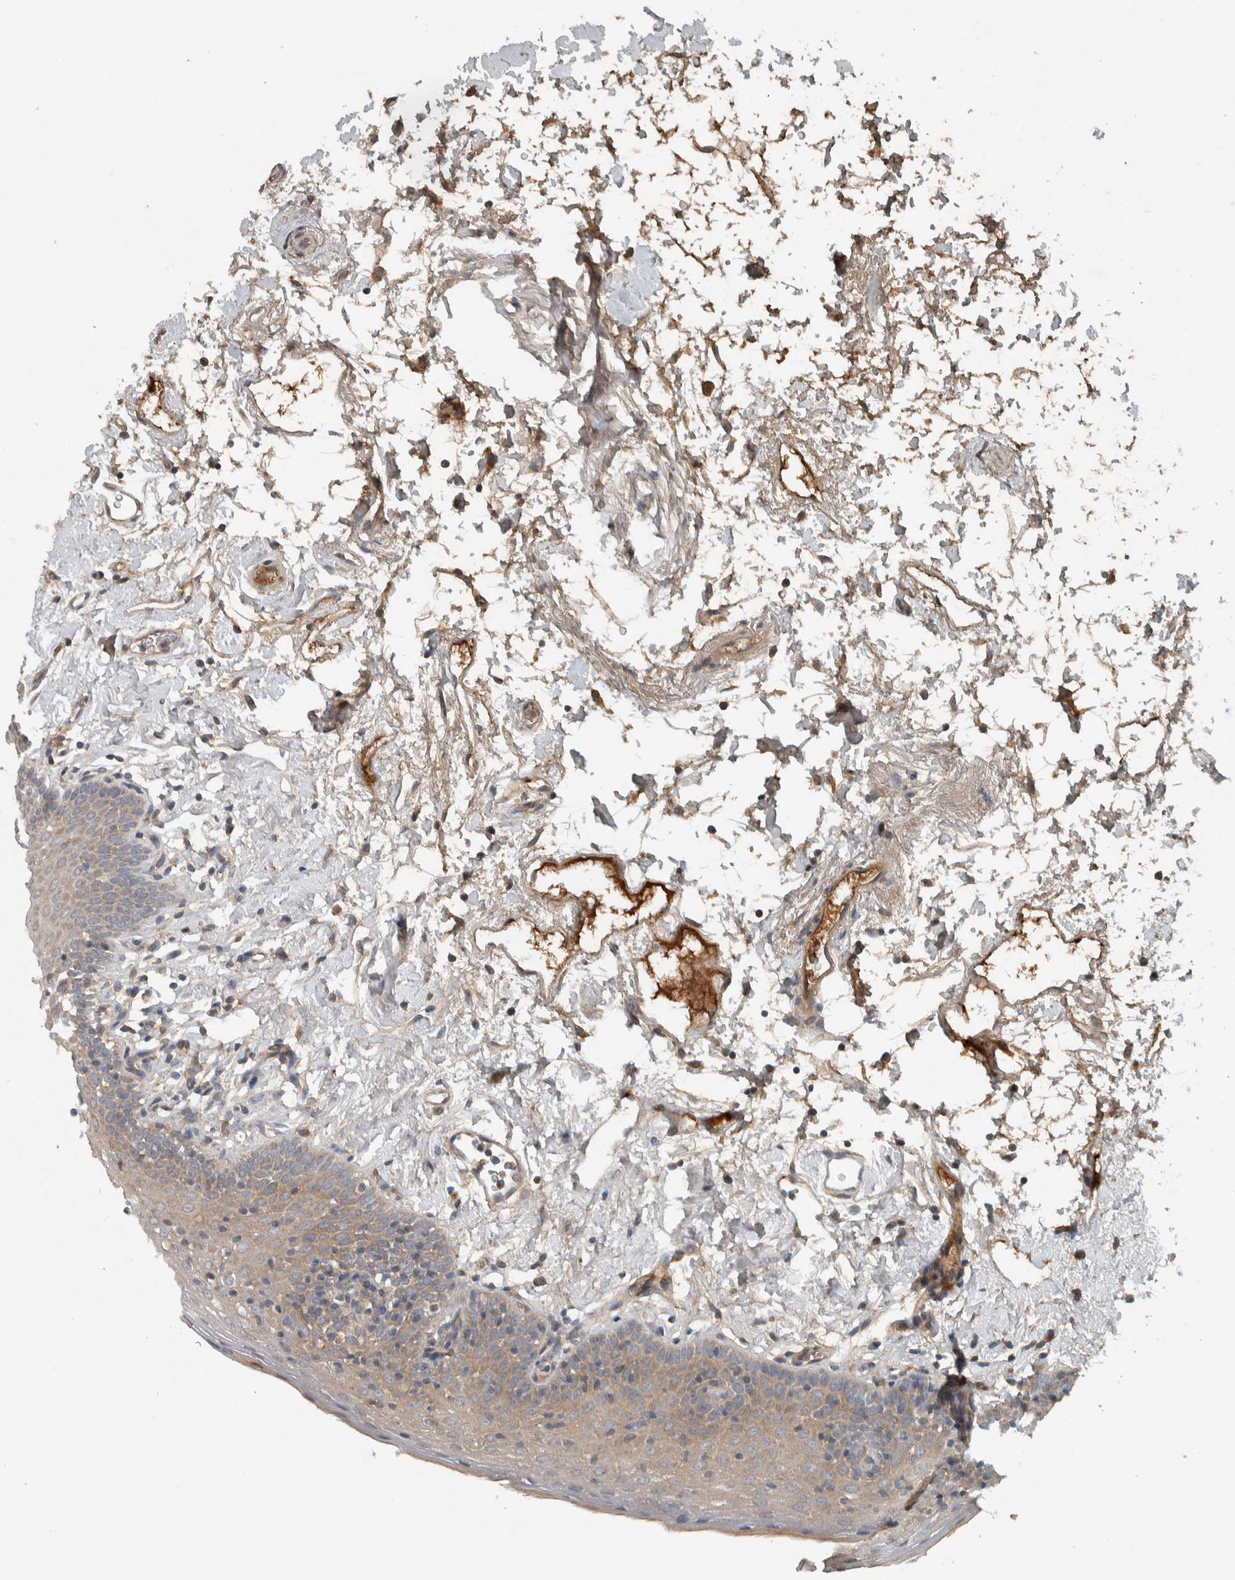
{"staining": {"intensity": "moderate", "quantity": "<25%", "location": "cytoplasmic/membranous"}, "tissue": "oral mucosa", "cell_type": "Squamous epithelial cells", "image_type": "normal", "snomed": [{"axis": "morphology", "description": "Normal tissue, NOS"}, {"axis": "topography", "description": "Oral tissue"}], "caption": "Protein staining of benign oral mucosa reveals moderate cytoplasmic/membranous expression in approximately <25% of squamous epithelial cells.", "gene": "CLCN2", "patient": {"sex": "male", "age": 66}}